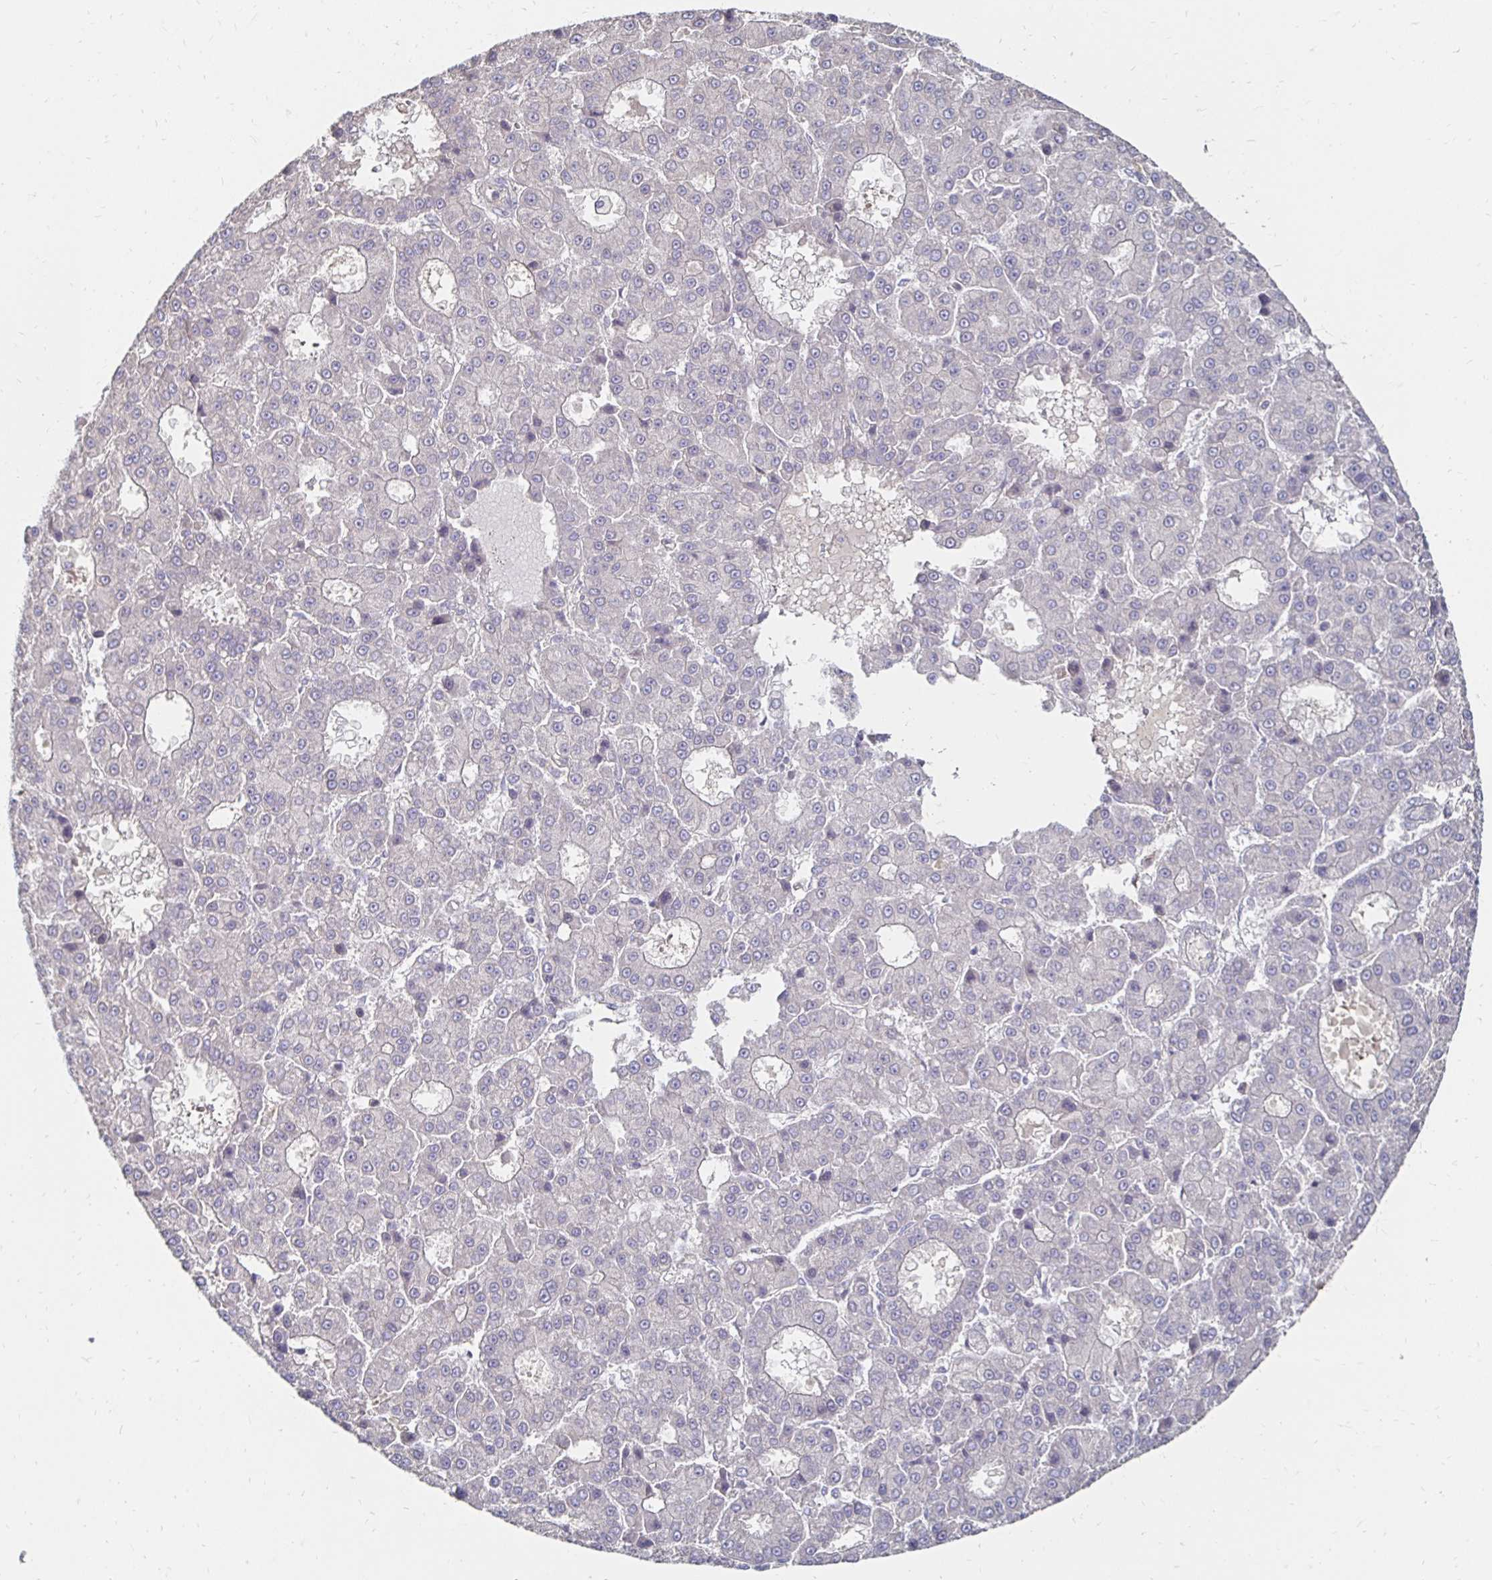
{"staining": {"intensity": "negative", "quantity": "none", "location": "none"}, "tissue": "liver cancer", "cell_type": "Tumor cells", "image_type": "cancer", "snomed": [{"axis": "morphology", "description": "Carcinoma, Hepatocellular, NOS"}, {"axis": "topography", "description": "Liver"}], "caption": "Immunohistochemical staining of liver cancer shows no significant expression in tumor cells.", "gene": "ZNF727", "patient": {"sex": "male", "age": 70}}